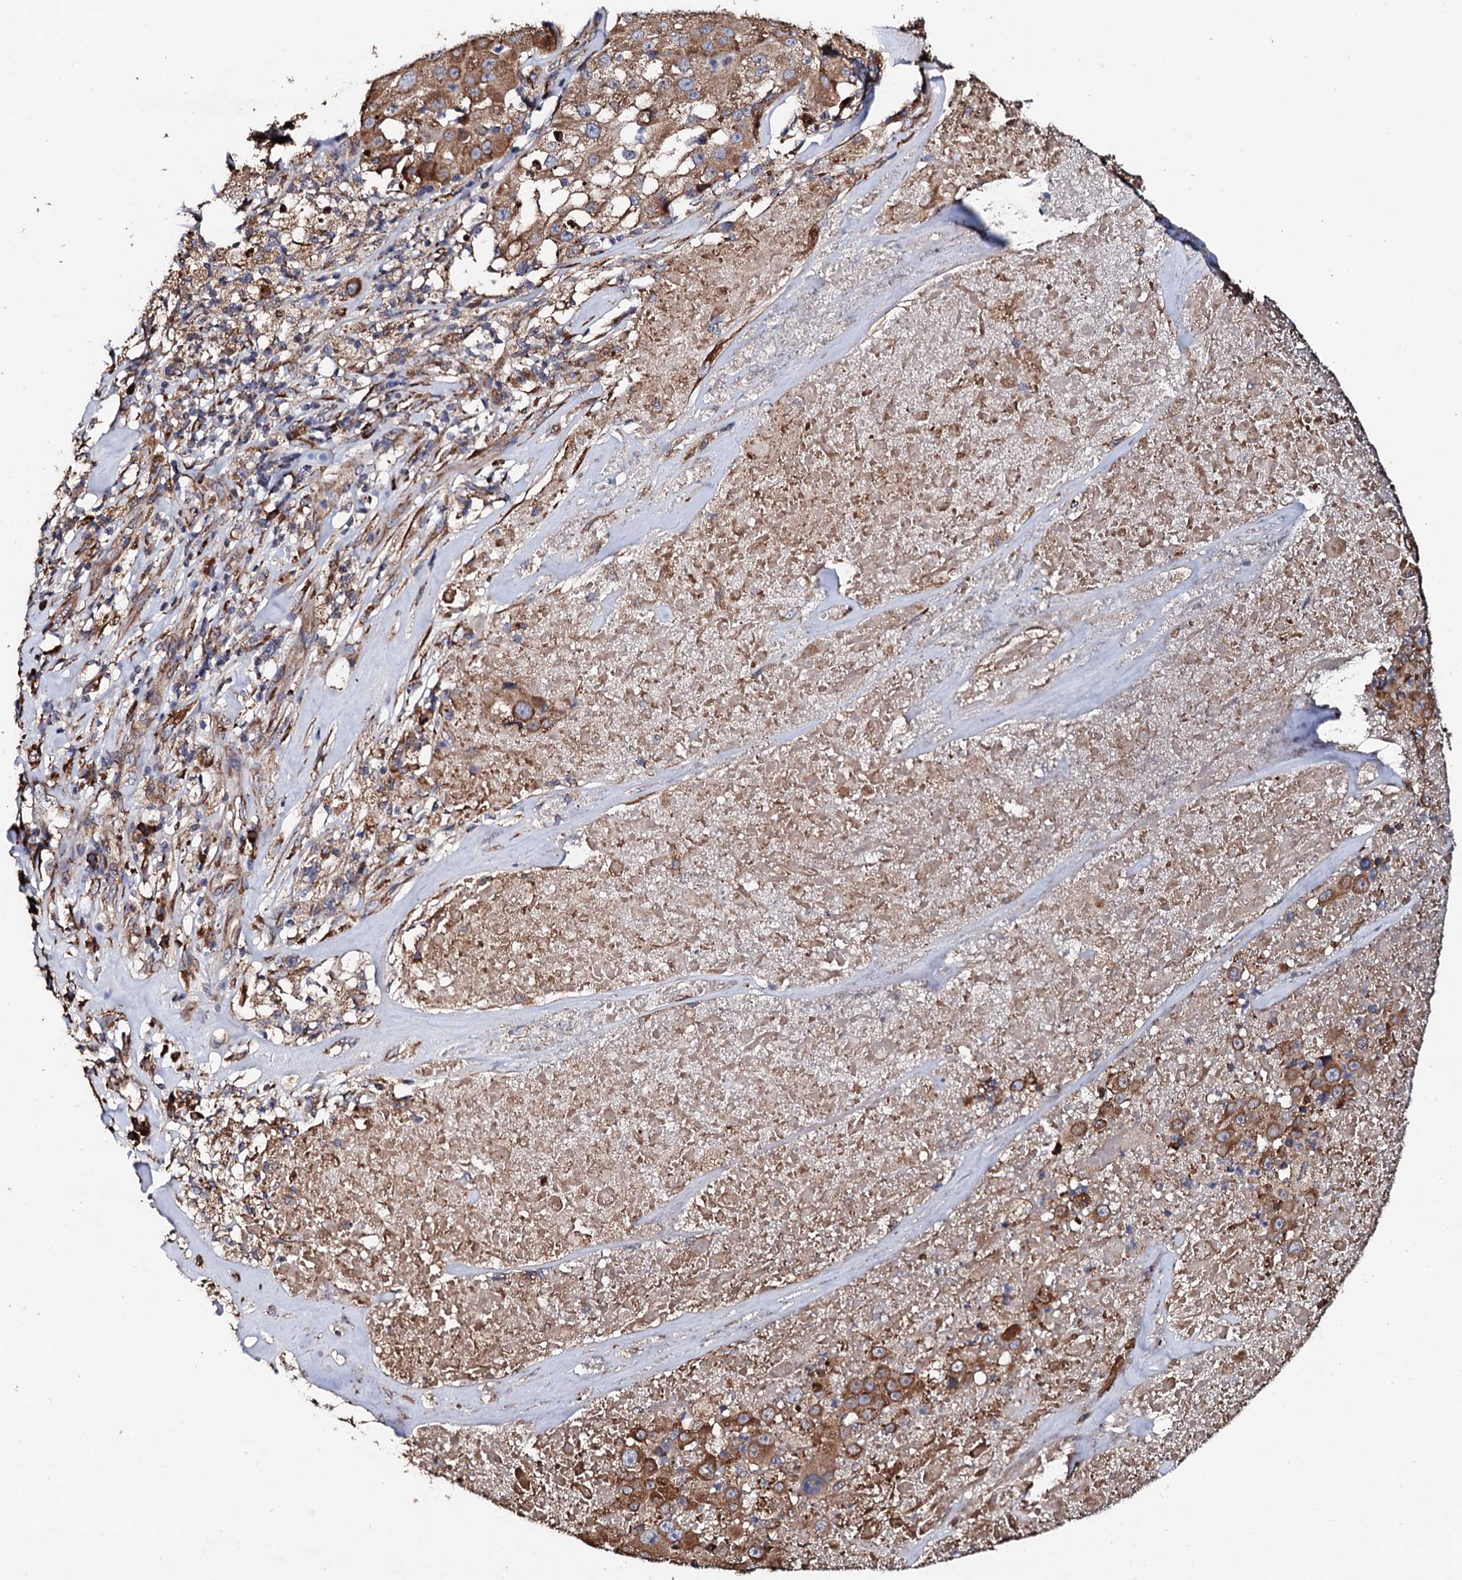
{"staining": {"intensity": "moderate", "quantity": ">75%", "location": "cytoplasmic/membranous"}, "tissue": "melanoma", "cell_type": "Tumor cells", "image_type": "cancer", "snomed": [{"axis": "morphology", "description": "Malignant melanoma, Metastatic site"}, {"axis": "topography", "description": "Lymph node"}], "caption": "A photomicrograph of human malignant melanoma (metastatic site) stained for a protein displays moderate cytoplasmic/membranous brown staining in tumor cells. Using DAB (brown) and hematoxylin (blue) stains, captured at high magnification using brightfield microscopy.", "gene": "CKAP5", "patient": {"sex": "male", "age": 62}}